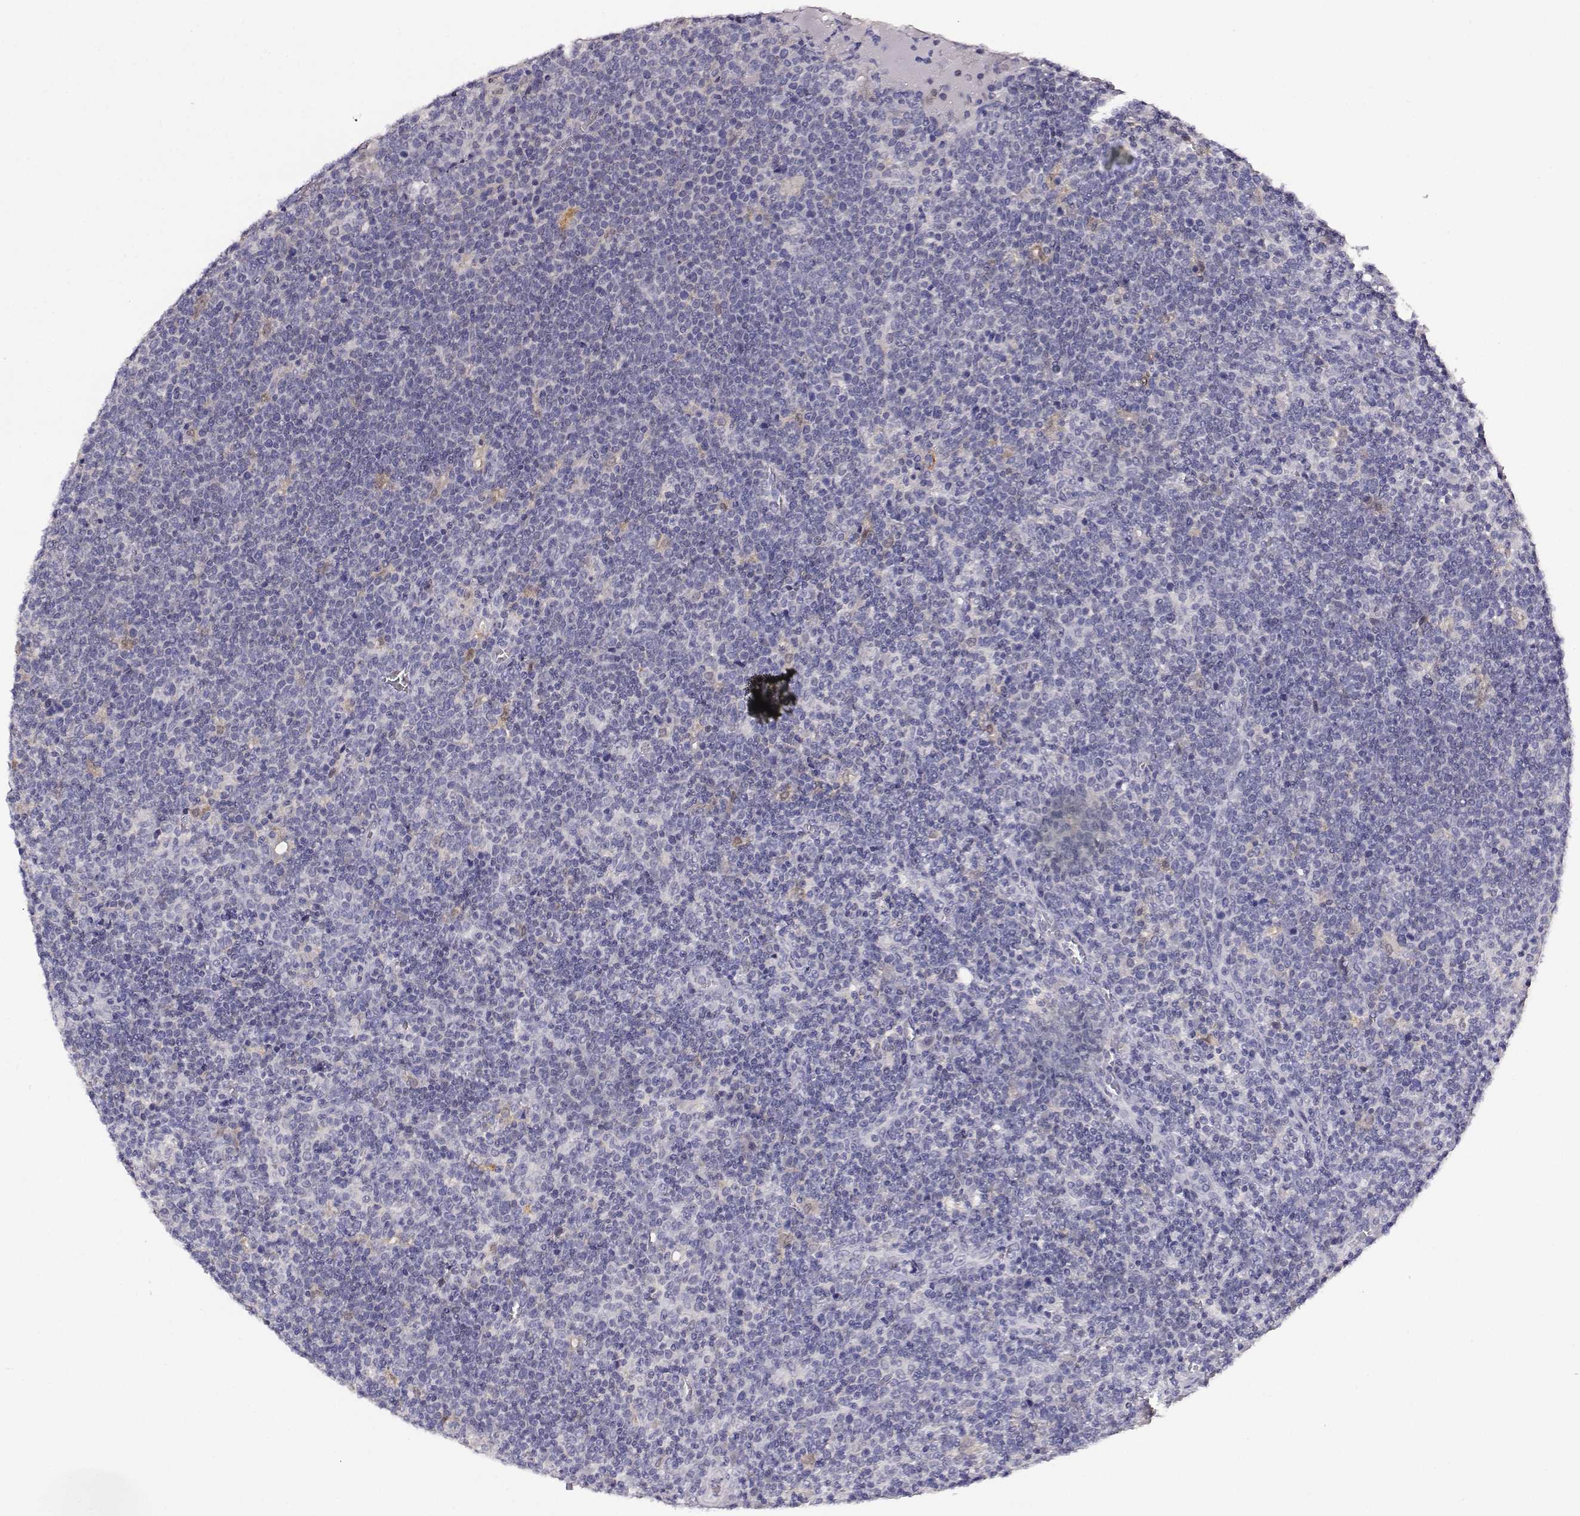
{"staining": {"intensity": "weak", "quantity": "<25%", "location": "cytoplasmic/membranous"}, "tissue": "lymphoma", "cell_type": "Tumor cells", "image_type": "cancer", "snomed": [{"axis": "morphology", "description": "Malignant lymphoma, non-Hodgkin's type, High grade"}, {"axis": "topography", "description": "Lymph node"}], "caption": "This is an immunohistochemistry image of human lymphoma. There is no expression in tumor cells.", "gene": "AKR1B1", "patient": {"sex": "male", "age": 61}}